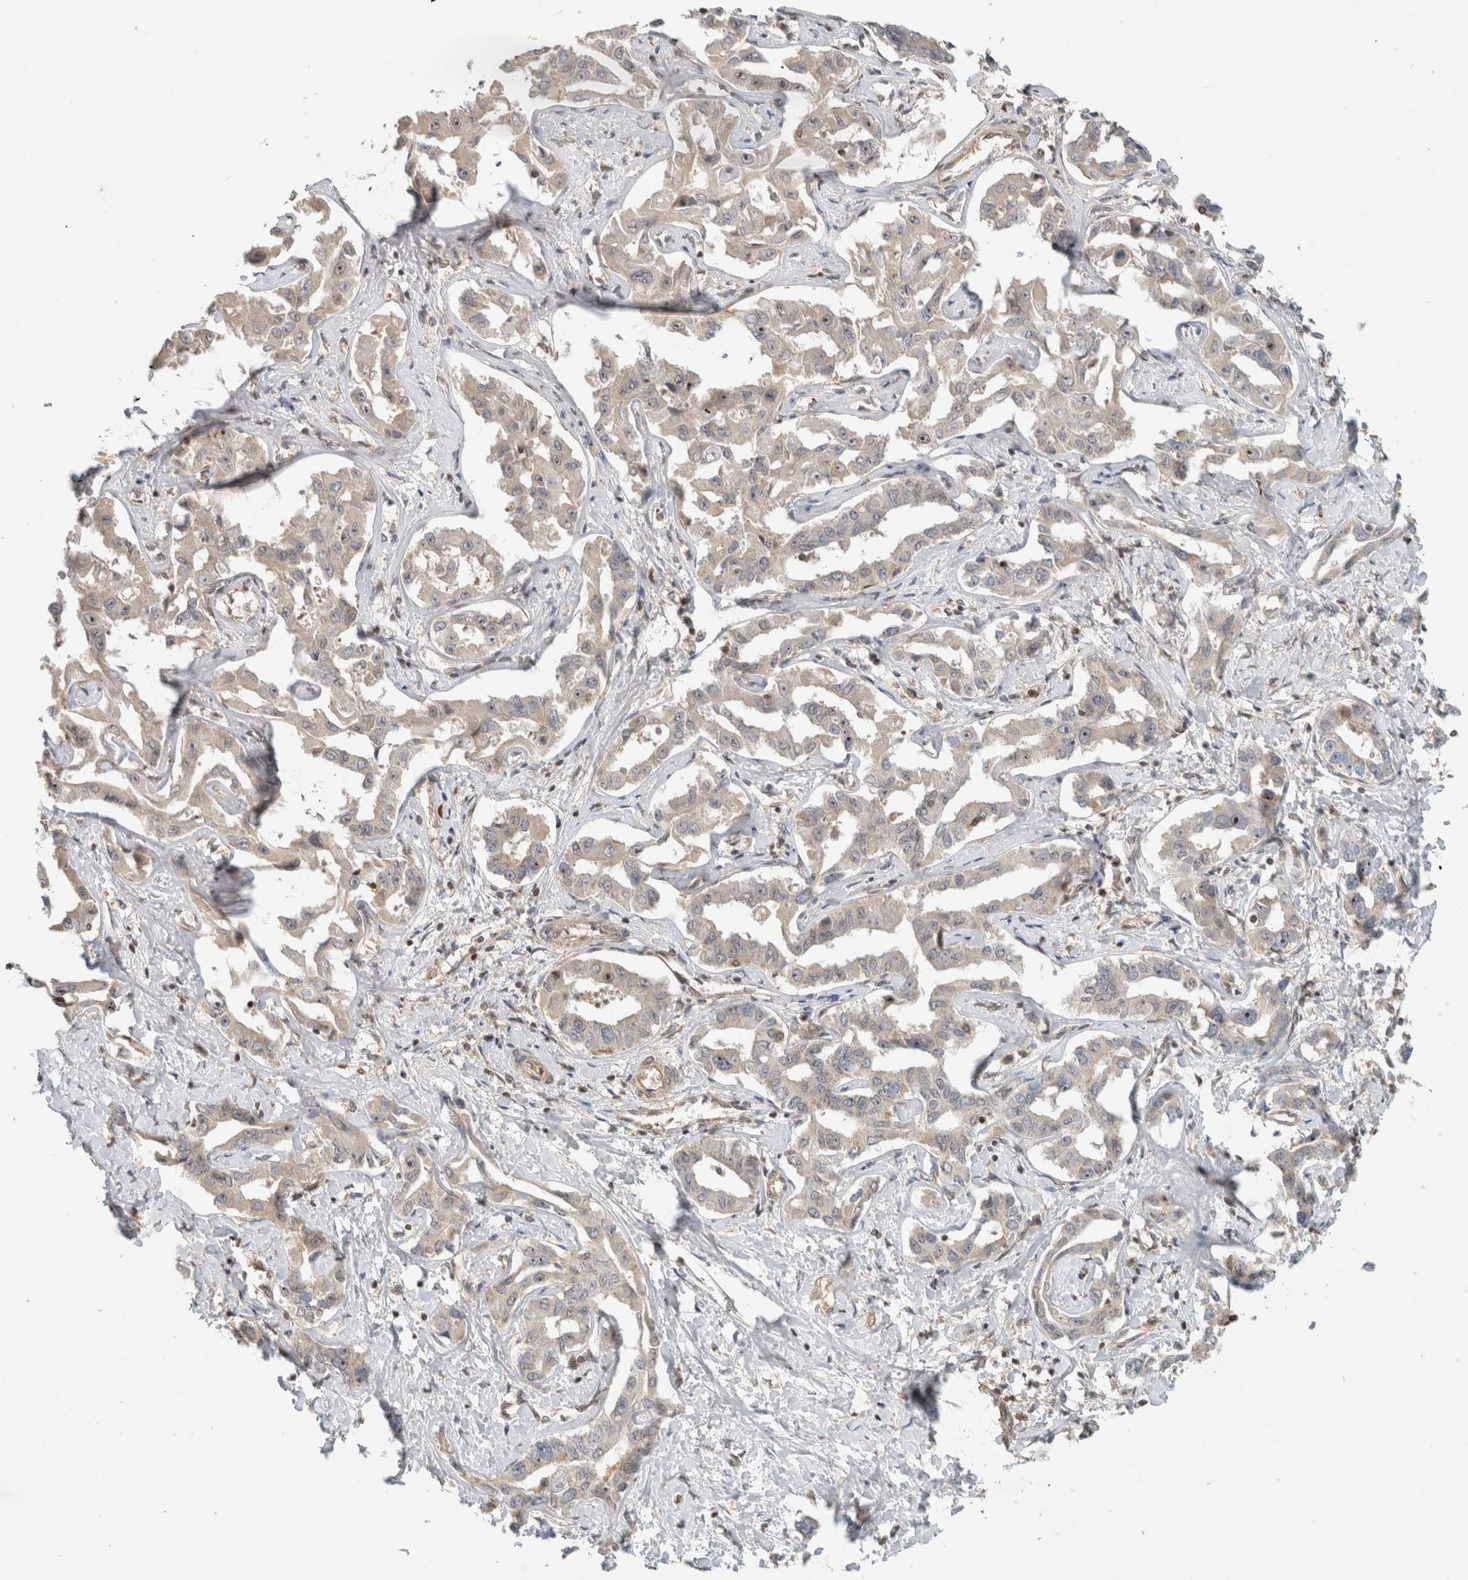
{"staining": {"intensity": "weak", "quantity": "<25%", "location": "cytoplasmic/membranous,nuclear"}, "tissue": "liver cancer", "cell_type": "Tumor cells", "image_type": "cancer", "snomed": [{"axis": "morphology", "description": "Cholangiocarcinoma"}, {"axis": "topography", "description": "Liver"}], "caption": "A histopathology image of human liver cancer is negative for staining in tumor cells. Brightfield microscopy of IHC stained with DAB (3,3'-diaminobenzidine) (brown) and hematoxylin (blue), captured at high magnification.", "gene": "CAAP1", "patient": {"sex": "male", "age": 59}}